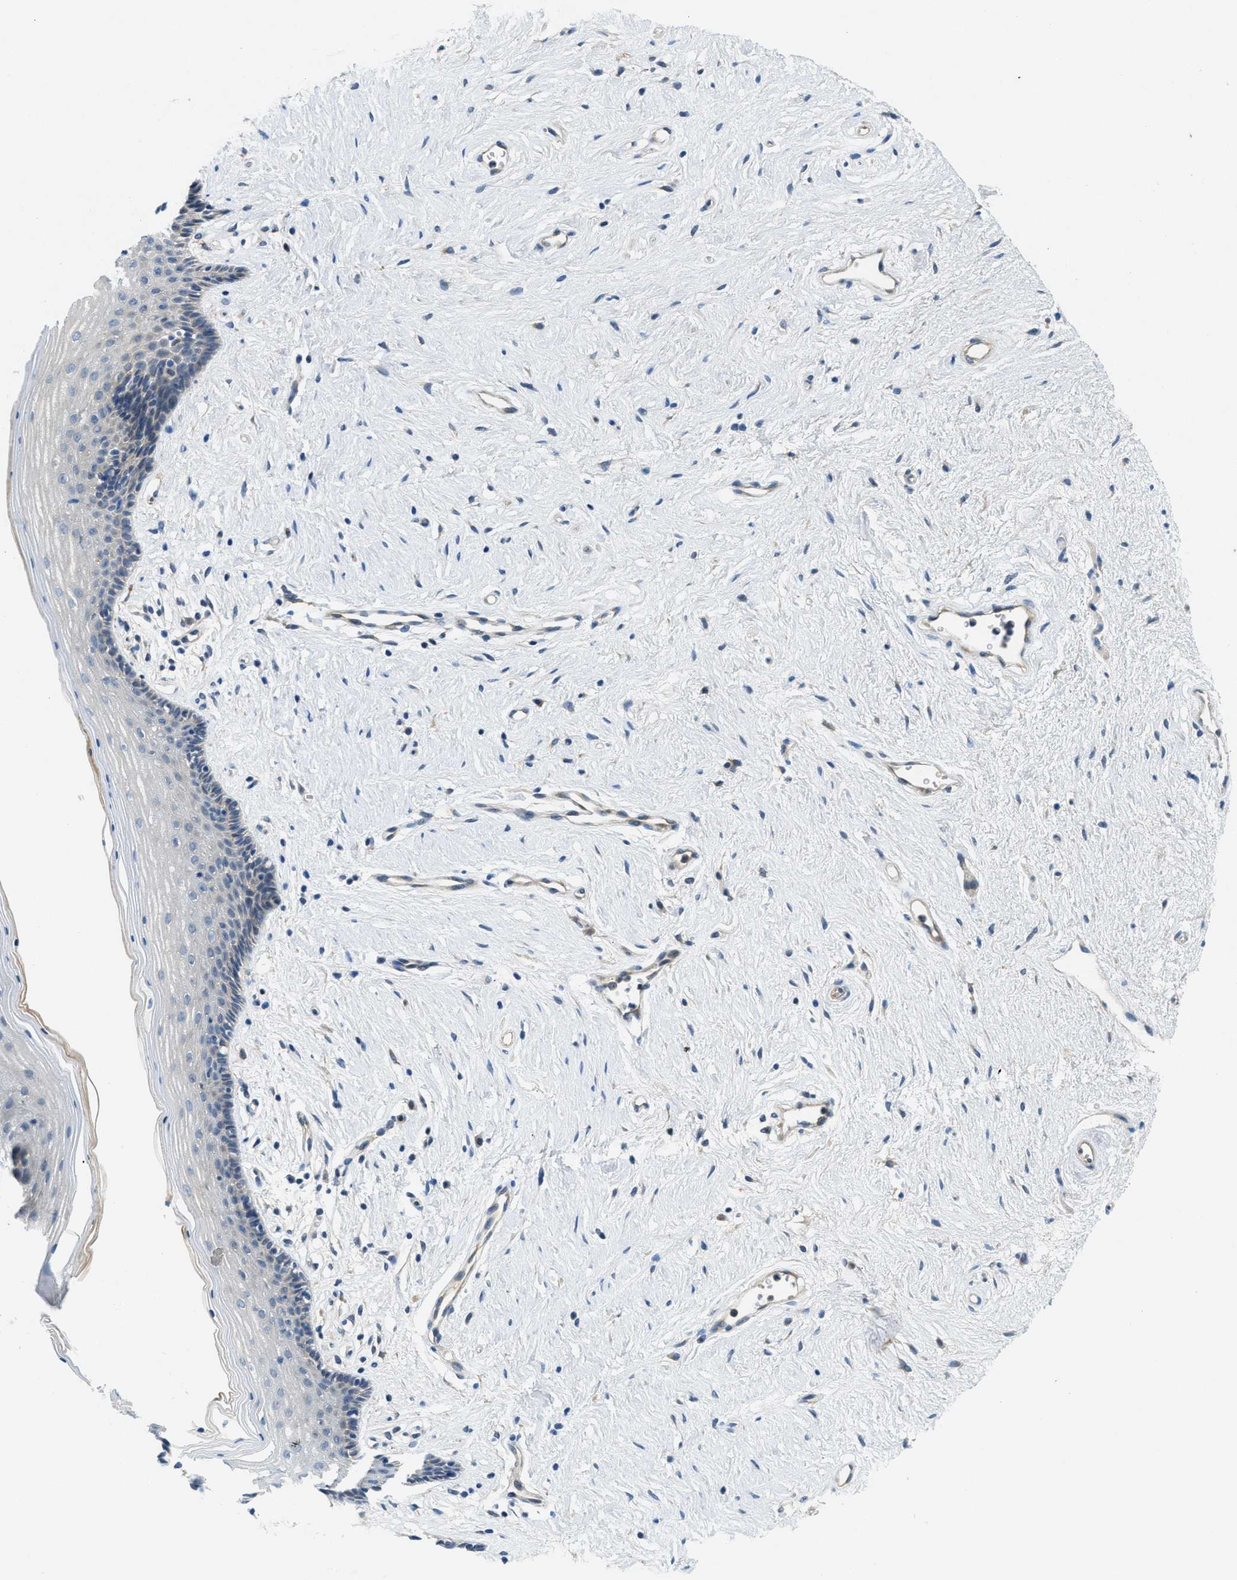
{"staining": {"intensity": "negative", "quantity": "none", "location": "none"}, "tissue": "vagina", "cell_type": "Squamous epithelial cells", "image_type": "normal", "snomed": [{"axis": "morphology", "description": "Normal tissue, NOS"}, {"axis": "topography", "description": "Vagina"}], "caption": "The micrograph reveals no significant staining in squamous epithelial cells of vagina.", "gene": "RIPK2", "patient": {"sex": "female", "age": 44}}